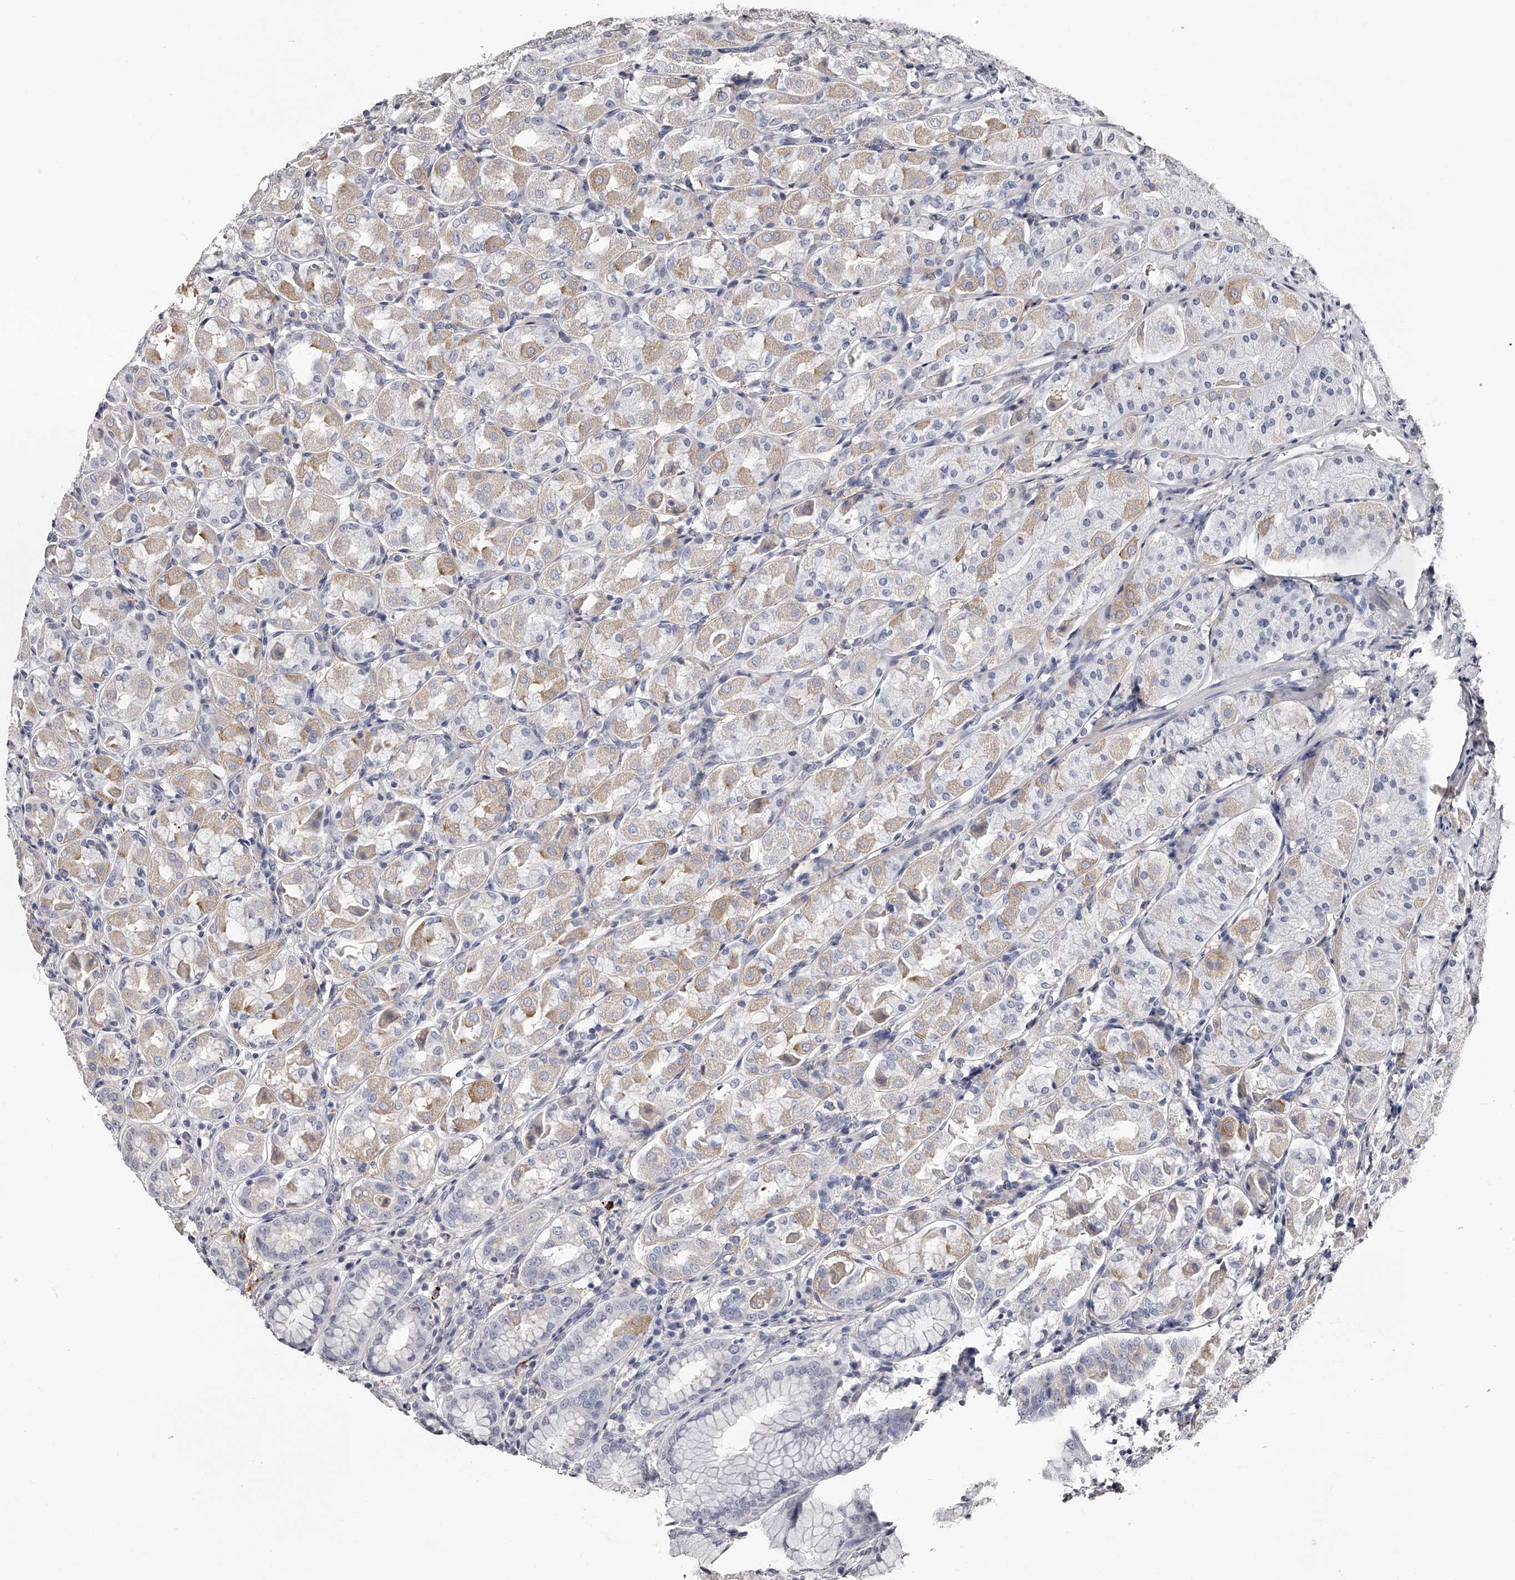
{"staining": {"intensity": "weak", "quantity": "25%-75%", "location": "cytoplasmic/membranous"}, "tissue": "stomach", "cell_type": "Glandular cells", "image_type": "normal", "snomed": [{"axis": "morphology", "description": "Normal tissue, NOS"}, {"axis": "topography", "description": "Stomach"}, {"axis": "topography", "description": "Stomach, lower"}], "caption": "The histopathology image shows a brown stain indicating the presence of a protein in the cytoplasmic/membranous of glandular cells in stomach.", "gene": "PACSIN1", "patient": {"sex": "female", "age": 56}}